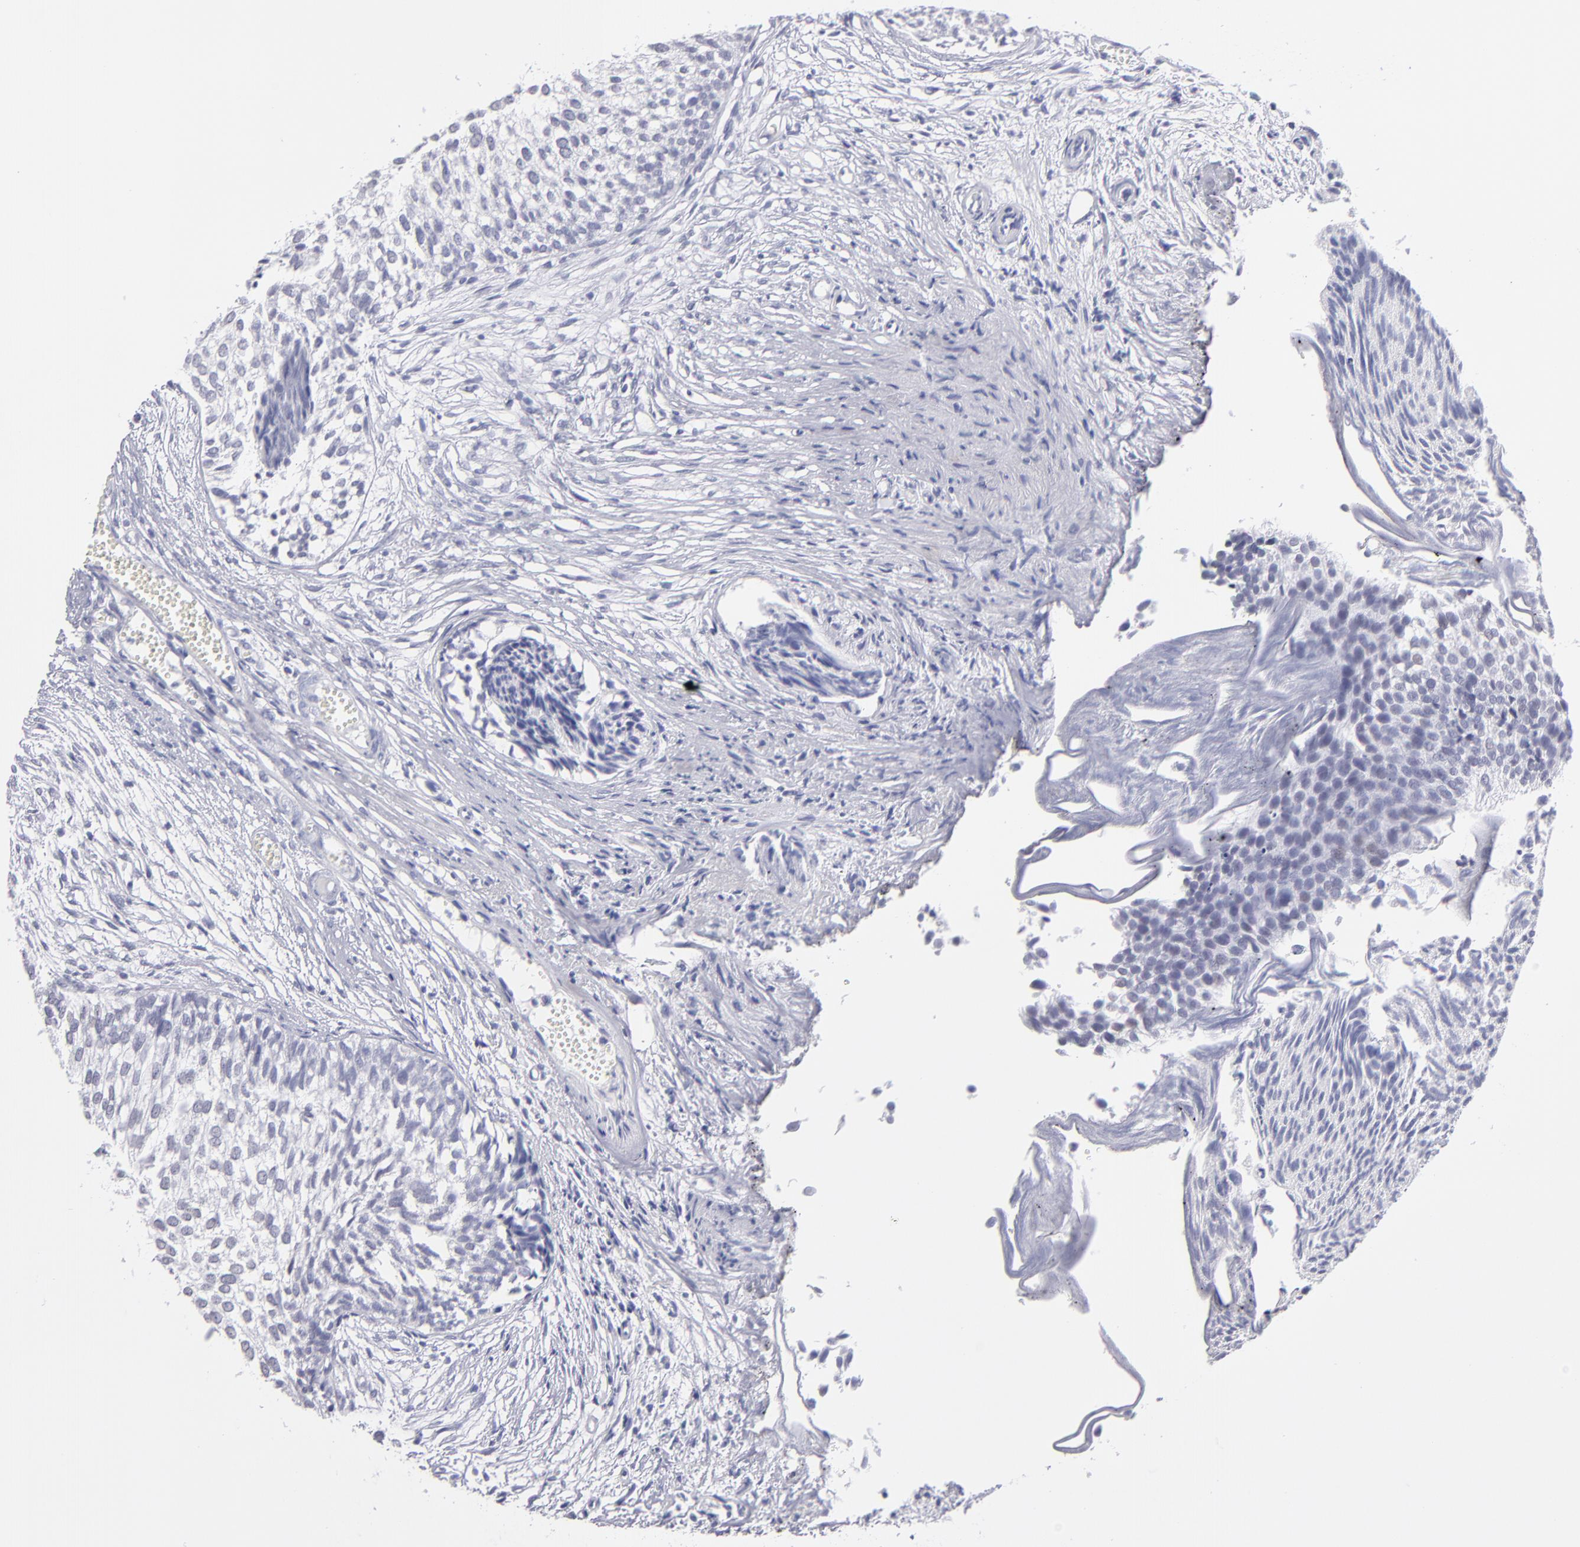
{"staining": {"intensity": "negative", "quantity": "none", "location": "none"}, "tissue": "urothelial cancer", "cell_type": "Tumor cells", "image_type": "cancer", "snomed": [{"axis": "morphology", "description": "Urothelial carcinoma, Low grade"}, {"axis": "topography", "description": "Urinary bladder"}], "caption": "Immunohistochemical staining of urothelial cancer exhibits no significant staining in tumor cells. (DAB IHC visualized using brightfield microscopy, high magnification).", "gene": "ALDOB", "patient": {"sex": "male", "age": 84}}